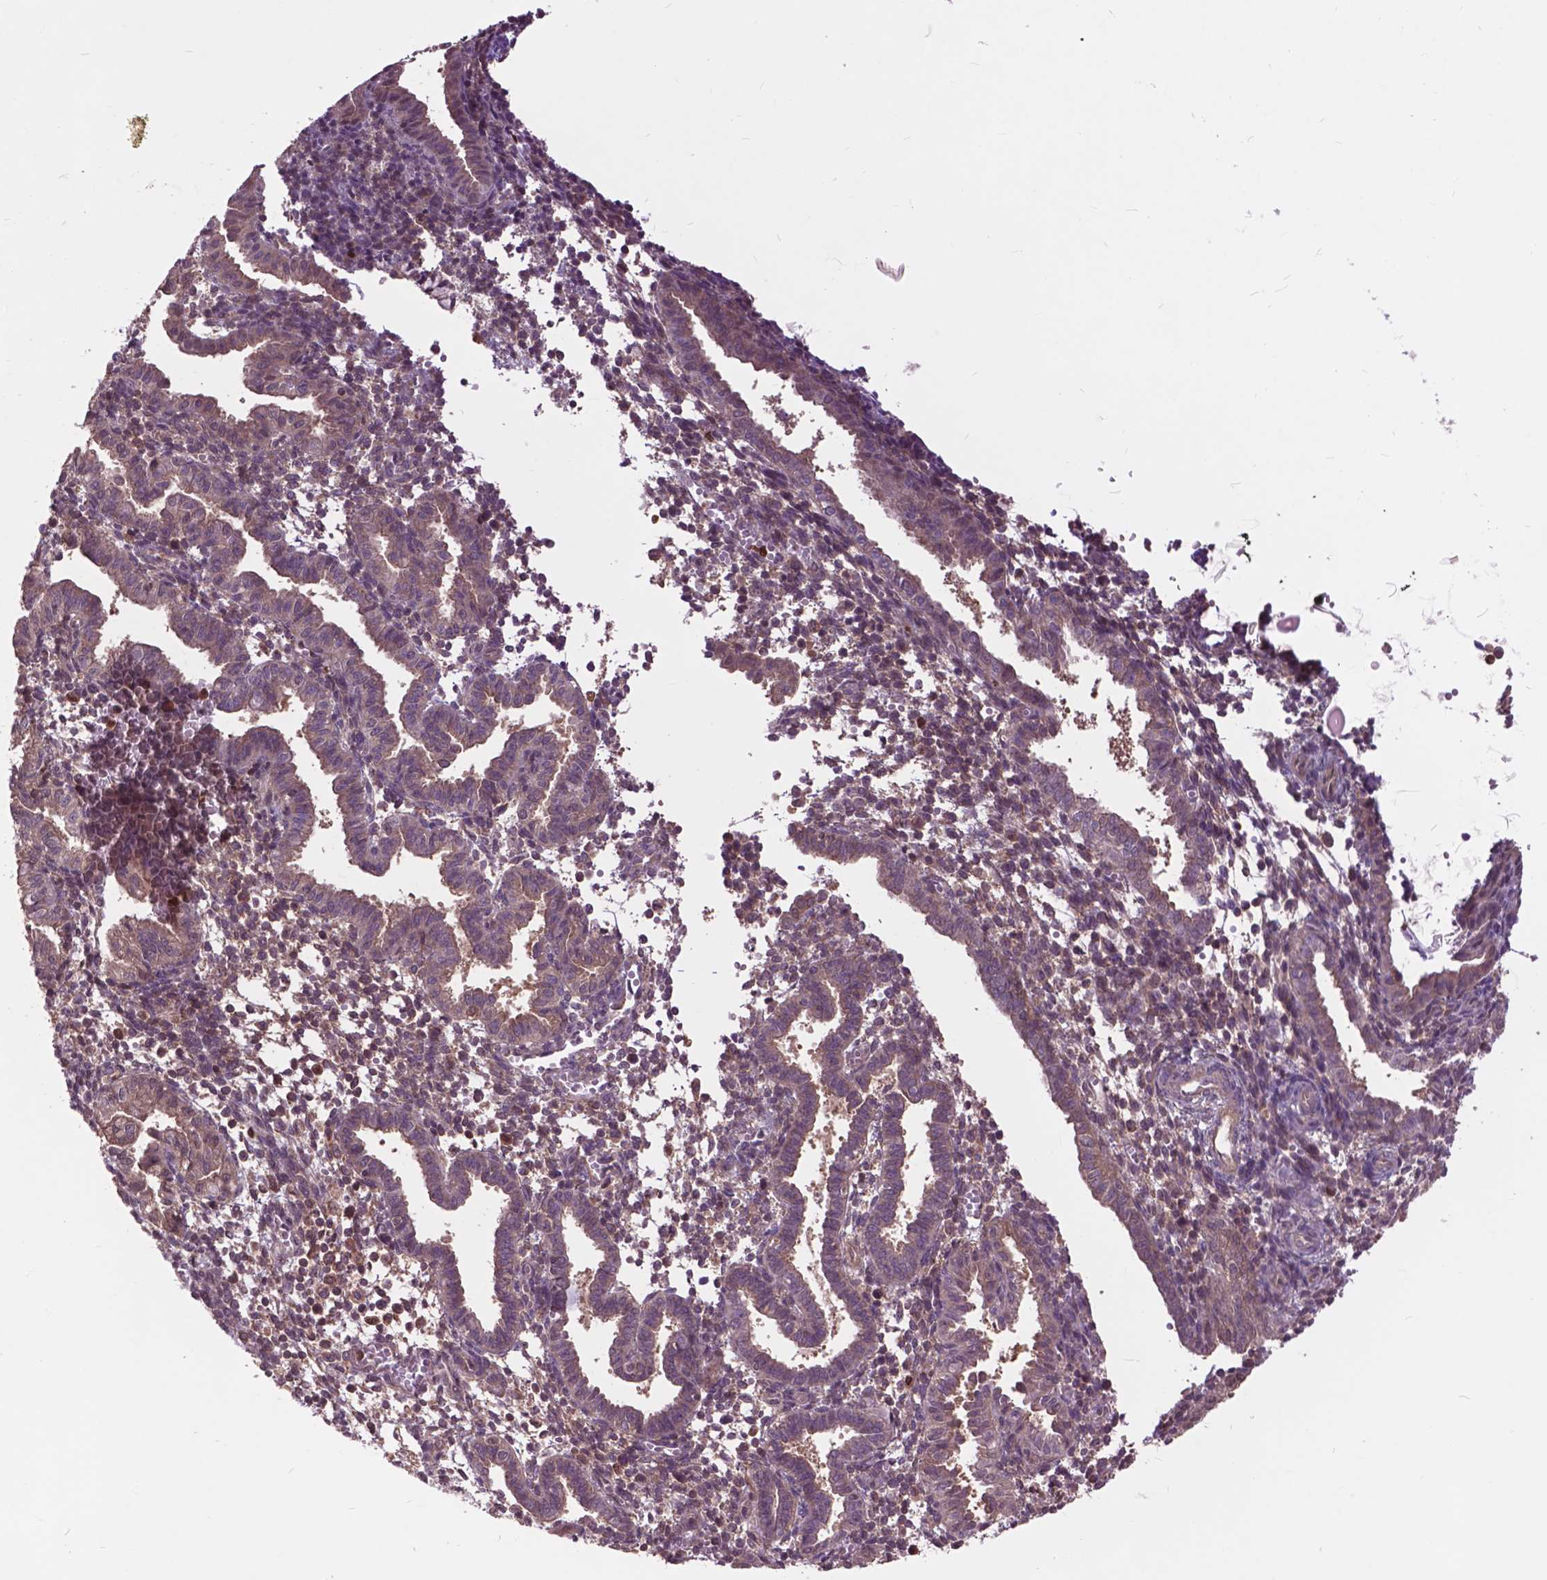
{"staining": {"intensity": "weak", "quantity": ">75%", "location": "cytoplasmic/membranous"}, "tissue": "endometrium", "cell_type": "Cells in endometrial stroma", "image_type": "normal", "snomed": [{"axis": "morphology", "description": "Normal tissue, NOS"}, {"axis": "topography", "description": "Endometrium"}], "caption": "Endometrium stained with immunohistochemistry displays weak cytoplasmic/membranous expression in approximately >75% of cells in endometrial stroma.", "gene": "ARAF", "patient": {"sex": "female", "age": 37}}